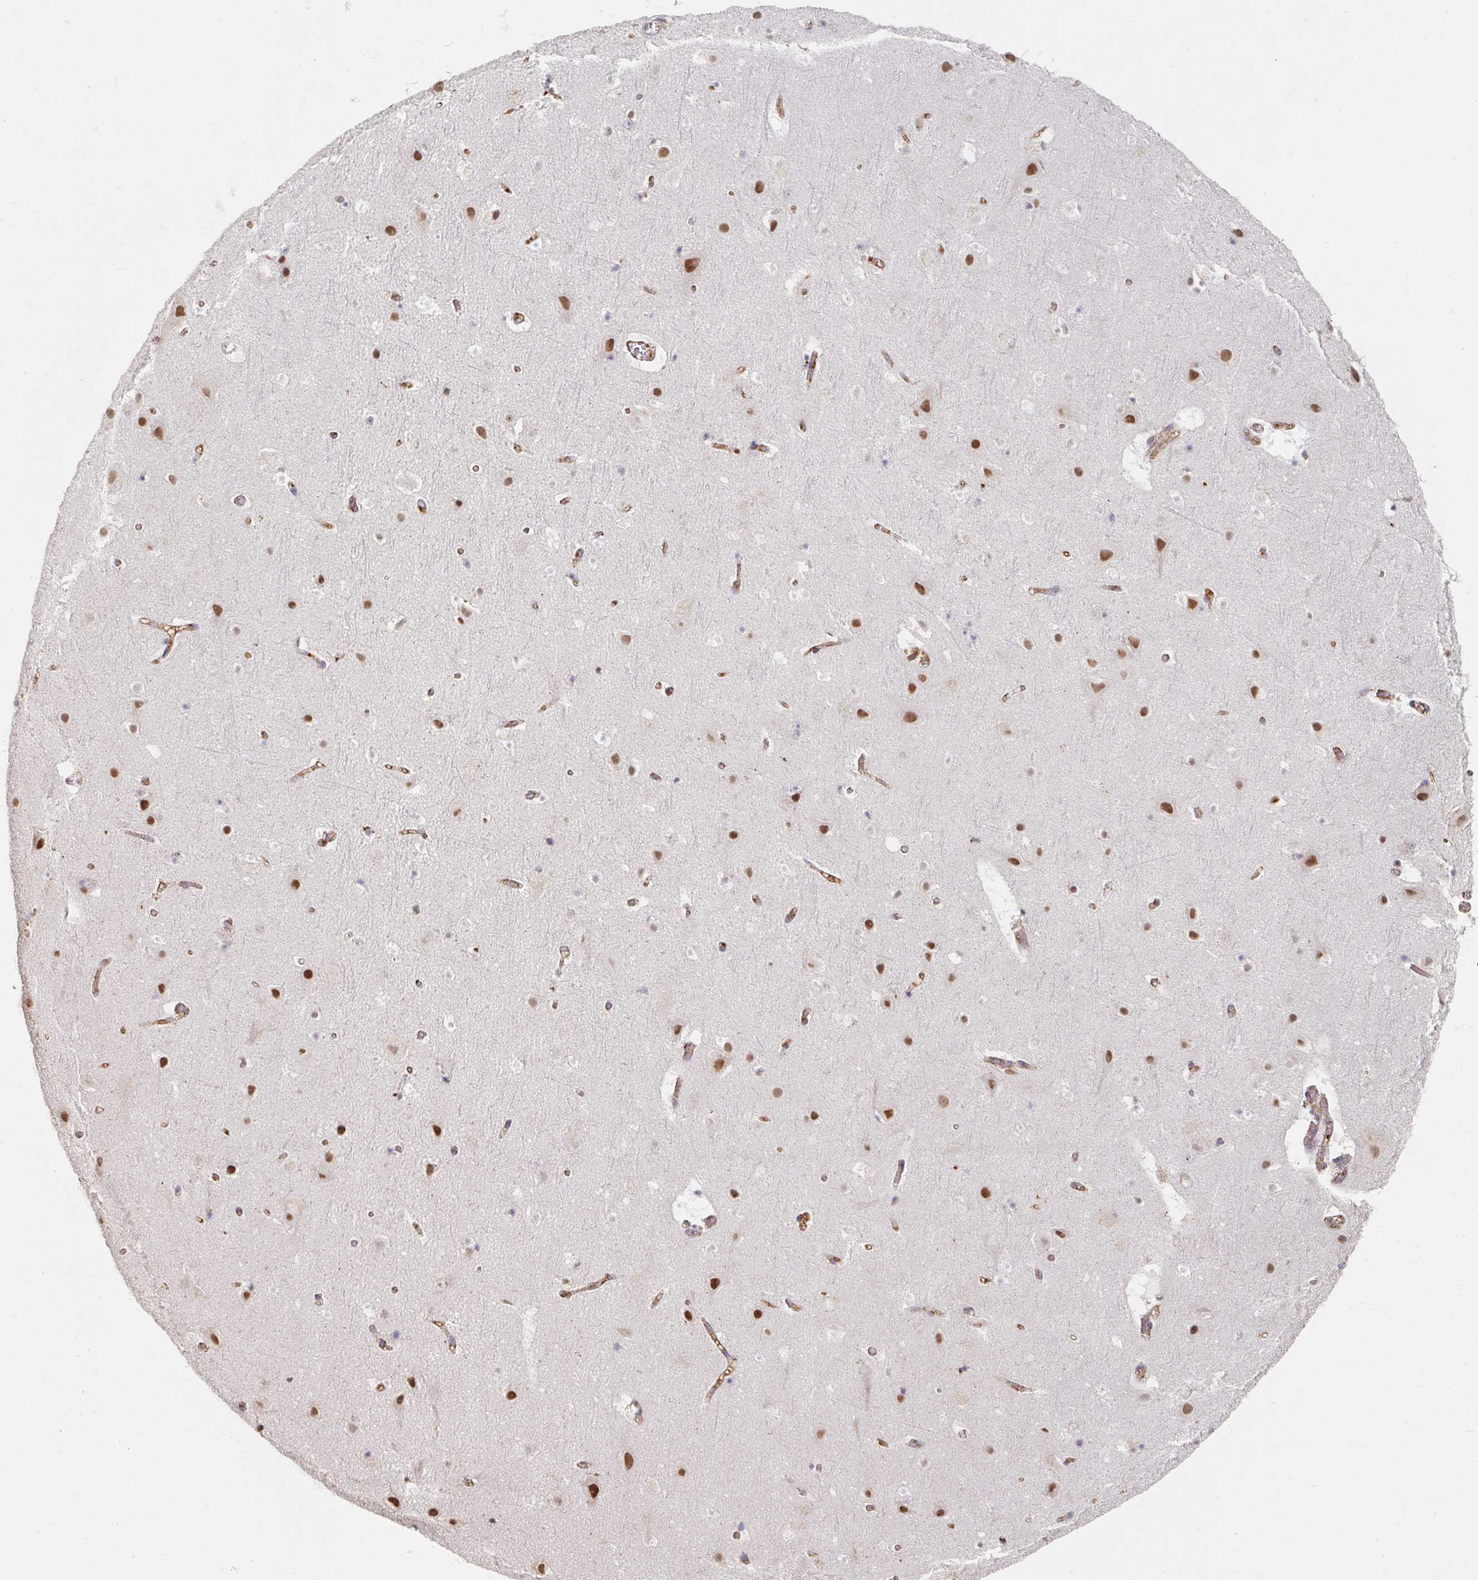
{"staining": {"intensity": "moderate", "quantity": ">75%", "location": "cytoplasmic/membranous"}, "tissue": "cerebral cortex", "cell_type": "Endothelial cells", "image_type": "normal", "snomed": [{"axis": "morphology", "description": "Normal tissue, NOS"}, {"axis": "topography", "description": "Cerebral cortex"}], "caption": "Human cerebral cortex stained for a protein (brown) displays moderate cytoplasmic/membranous positive positivity in approximately >75% of endothelial cells.", "gene": "MAVS", "patient": {"sex": "female", "age": 42}}